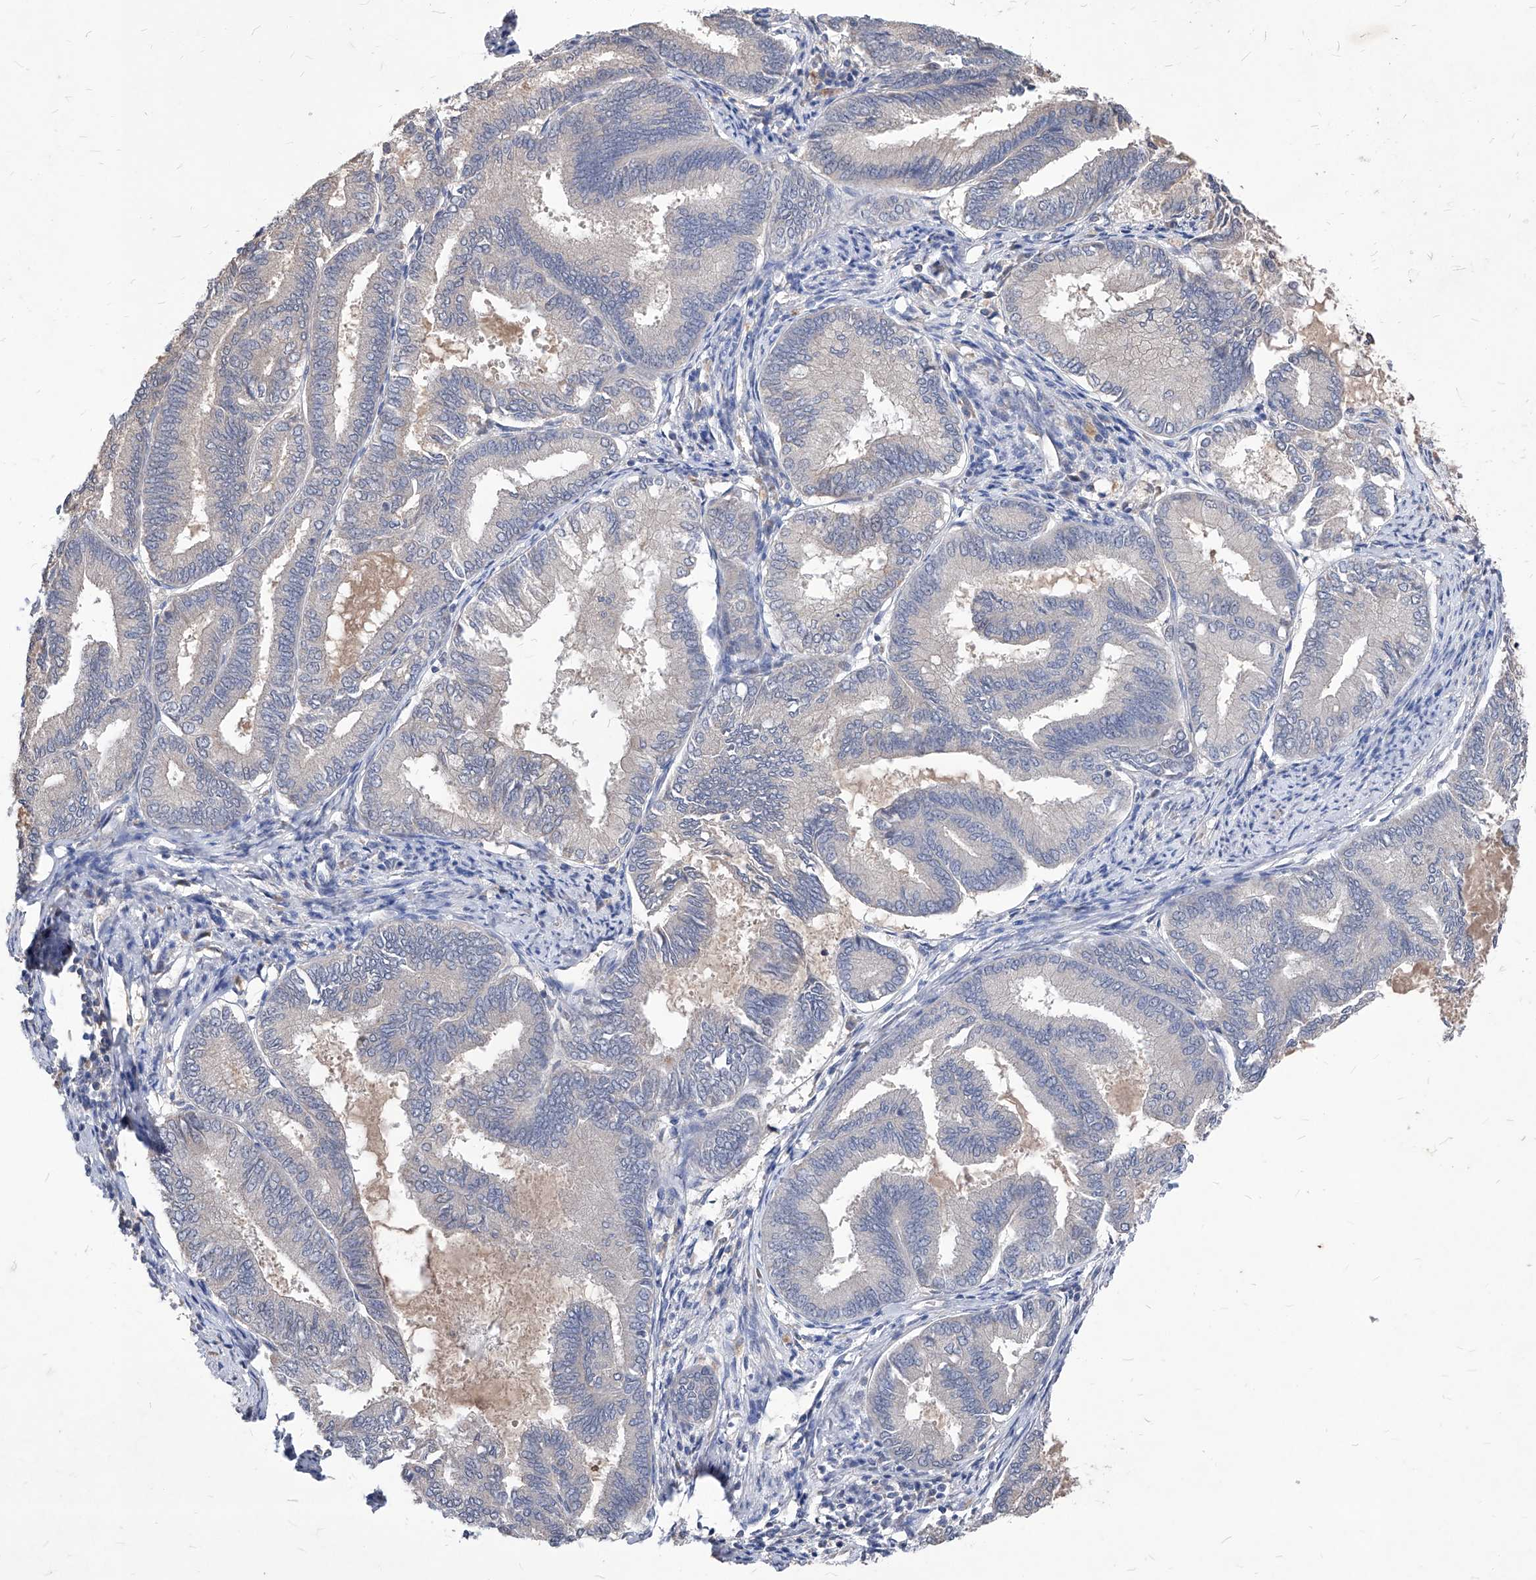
{"staining": {"intensity": "negative", "quantity": "none", "location": "none"}, "tissue": "endometrial cancer", "cell_type": "Tumor cells", "image_type": "cancer", "snomed": [{"axis": "morphology", "description": "Adenocarcinoma, NOS"}, {"axis": "topography", "description": "Endometrium"}], "caption": "Protein analysis of adenocarcinoma (endometrial) shows no significant staining in tumor cells.", "gene": "SYNGR1", "patient": {"sex": "female", "age": 86}}